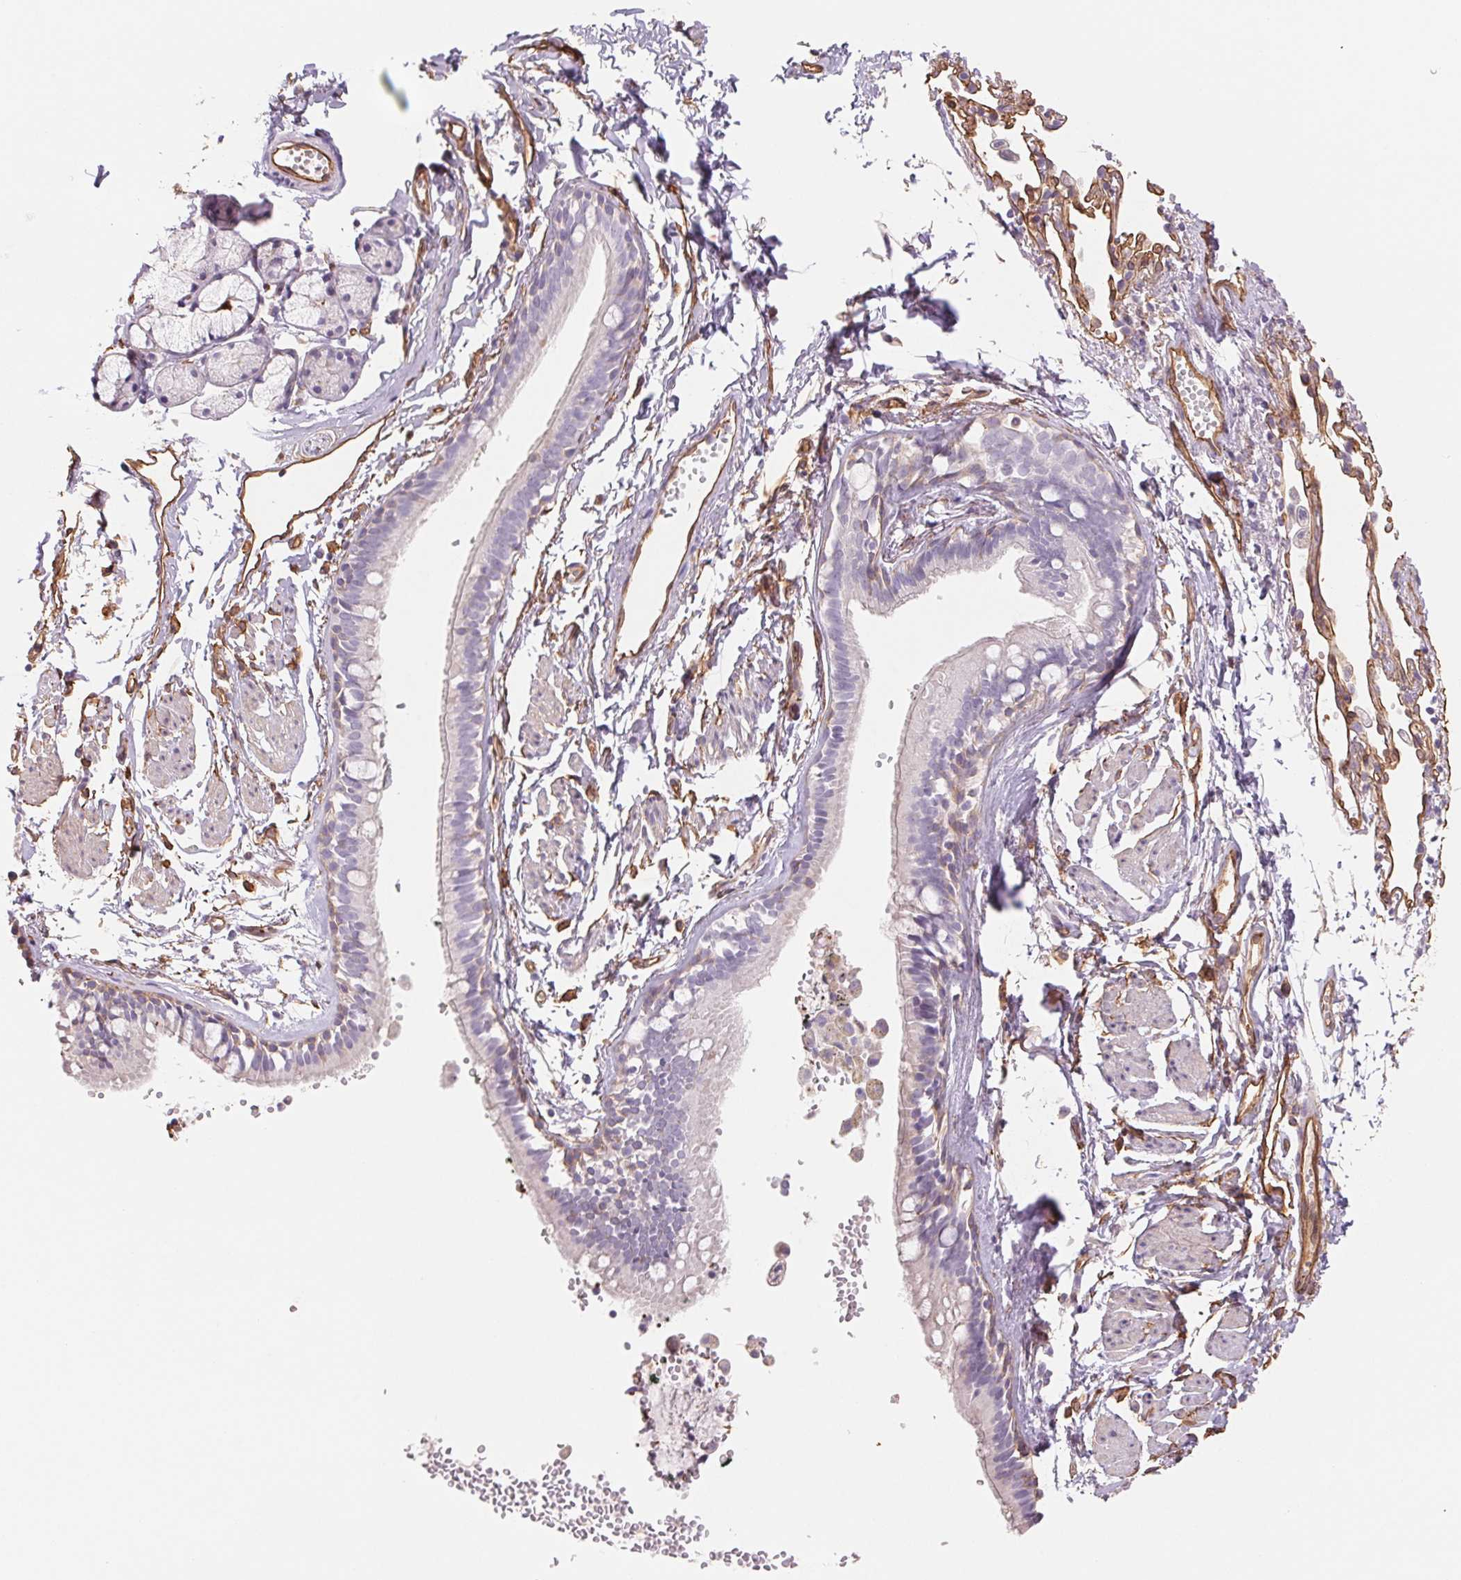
{"staining": {"intensity": "weak", "quantity": "<25%", "location": "cytoplasmic/membranous"}, "tissue": "bronchus", "cell_type": "Respiratory epithelial cells", "image_type": "normal", "snomed": [{"axis": "morphology", "description": "Normal tissue, NOS"}, {"axis": "topography", "description": "Cartilage tissue"}, {"axis": "topography", "description": "Bronchus"}], "caption": "Protein analysis of normal bronchus displays no significant staining in respiratory epithelial cells.", "gene": "ANKRD13B", "patient": {"sex": "female", "age": 59}}